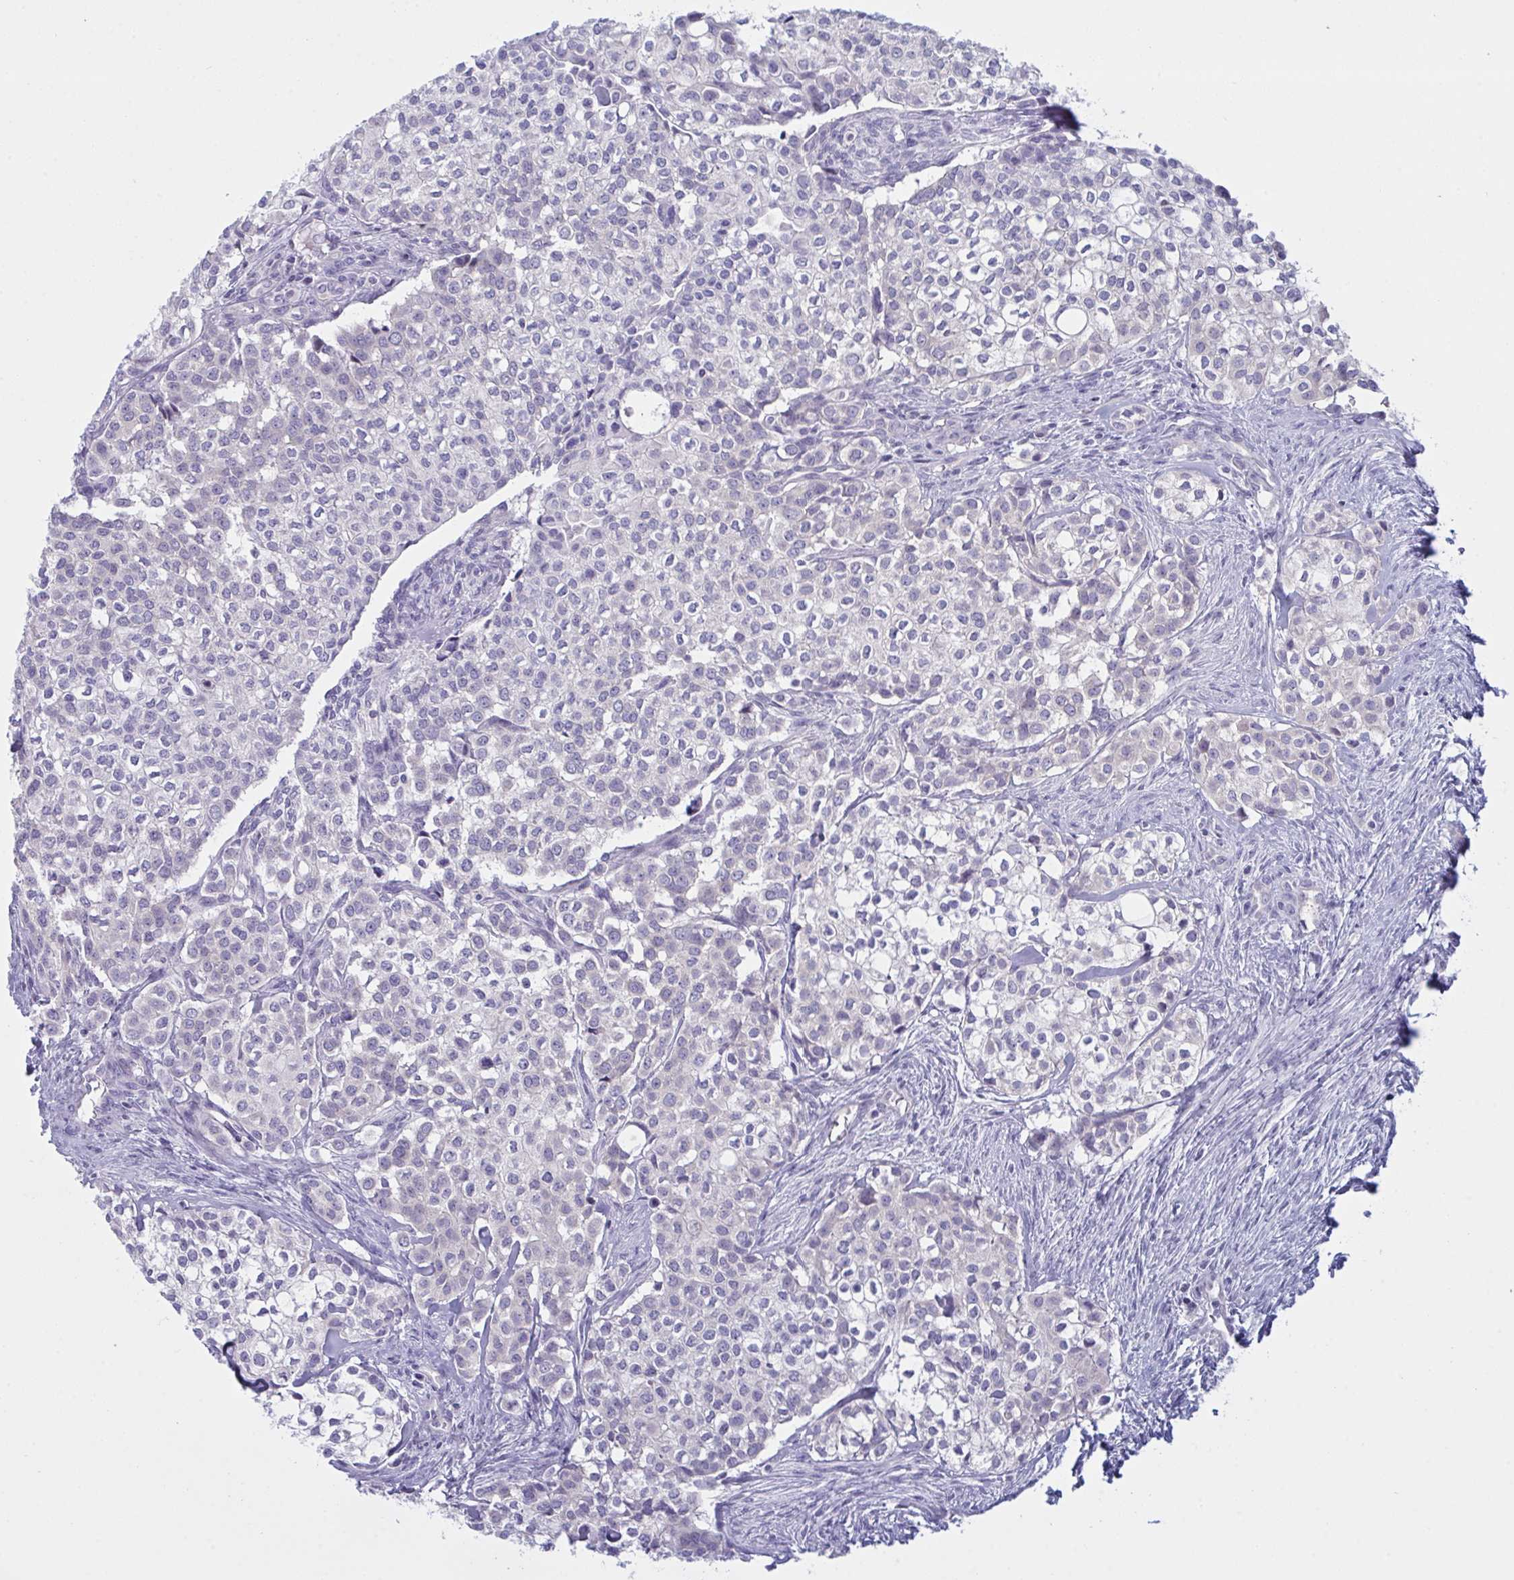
{"staining": {"intensity": "negative", "quantity": "none", "location": "none"}, "tissue": "head and neck cancer", "cell_type": "Tumor cells", "image_type": "cancer", "snomed": [{"axis": "morphology", "description": "Adenocarcinoma, NOS"}, {"axis": "topography", "description": "Head-Neck"}], "caption": "Tumor cells show no significant positivity in head and neck cancer. (DAB (3,3'-diaminobenzidine) IHC visualized using brightfield microscopy, high magnification).", "gene": "NAA30", "patient": {"sex": "male", "age": 81}}